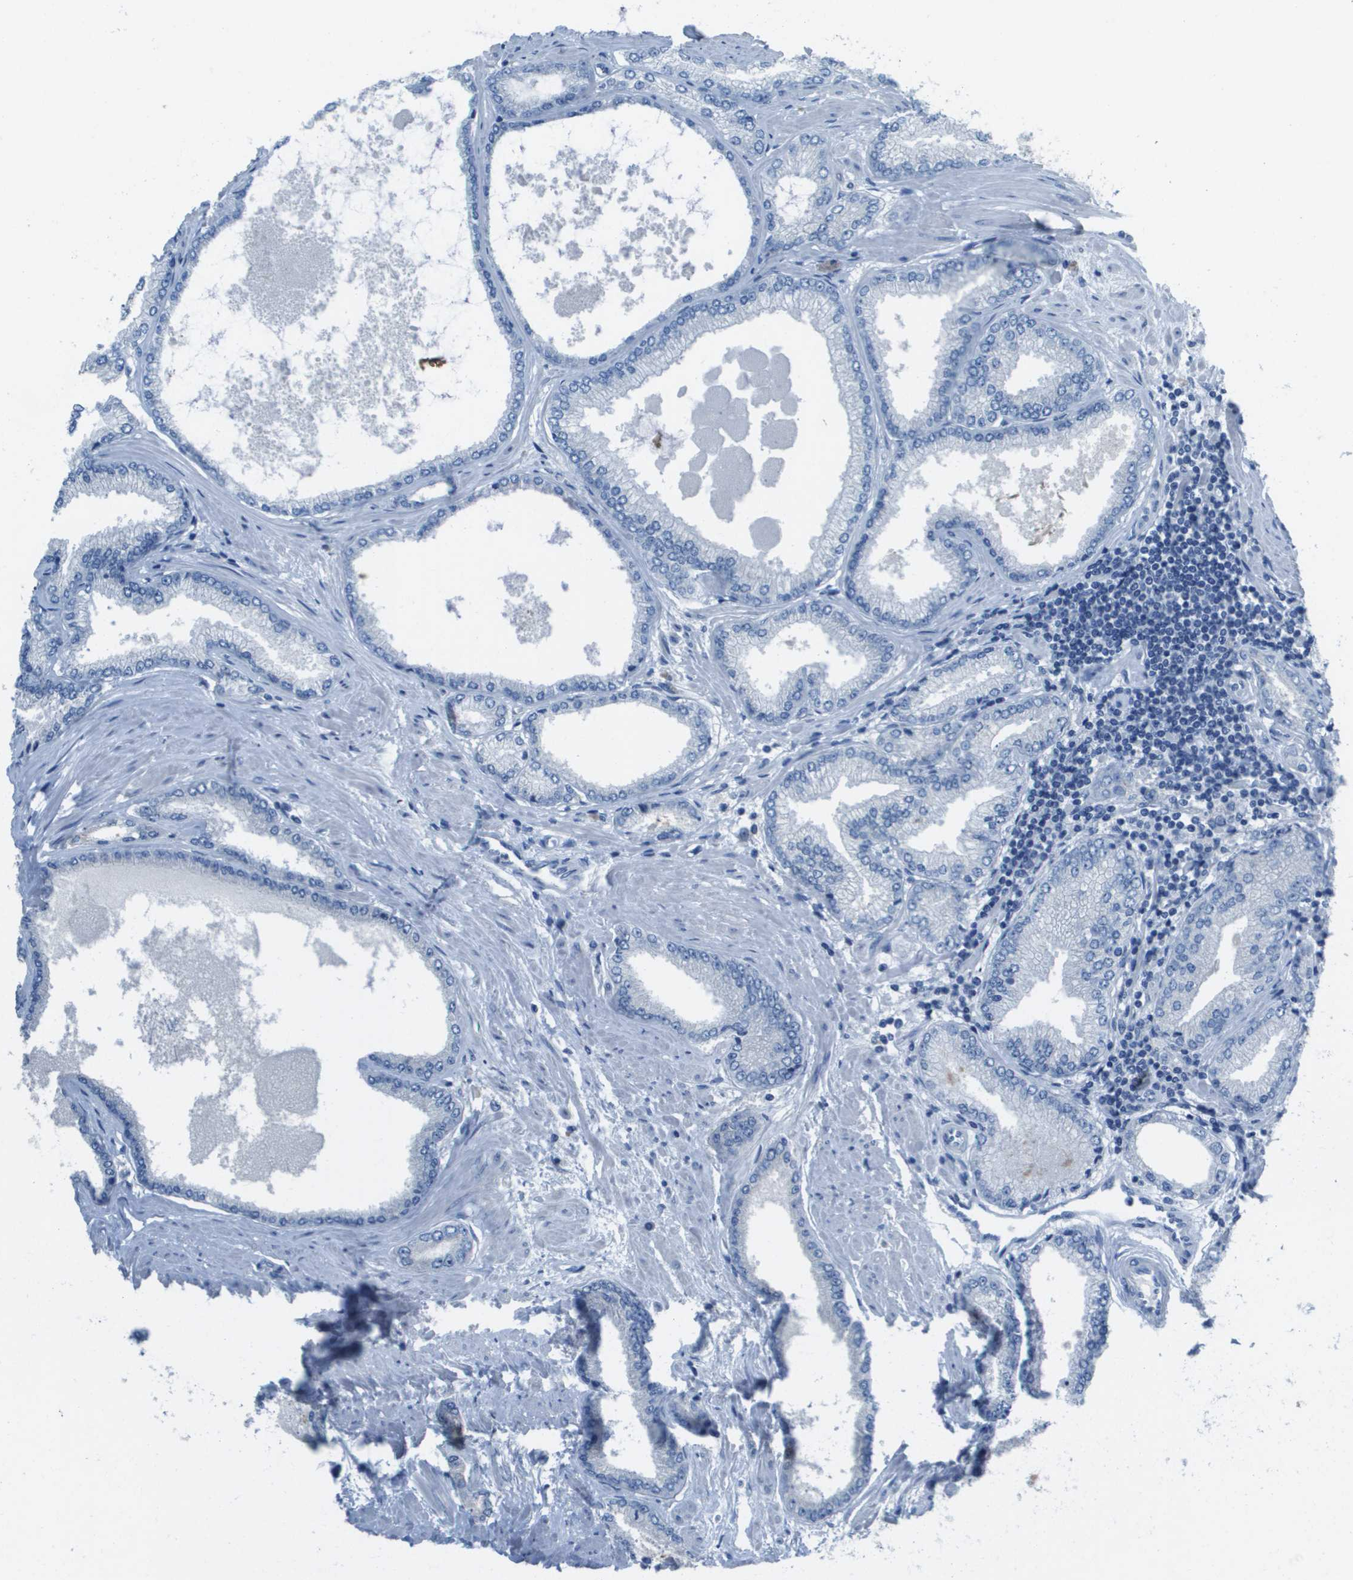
{"staining": {"intensity": "negative", "quantity": "none", "location": "none"}, "tissue": "prostate cancer", "cell_type": "Tumor cells", "image_type": "cancer", "snomed": [{"axis": "morphology", "description": "Adenocarcinoma, High grade"}, {"axis": "topography", "description": "Prostate"}], "caption": "The immunohistochemistry (IHC) histopathology image has no significant positivity in tumor cells of prostate cancer (high-grade adenocarcinoma) tissue. (Immunohistochemistry, brightfield microscopy, high magnification).", "gene": "PTGDR2", "patient": {"sex": "male", "age": 61}}